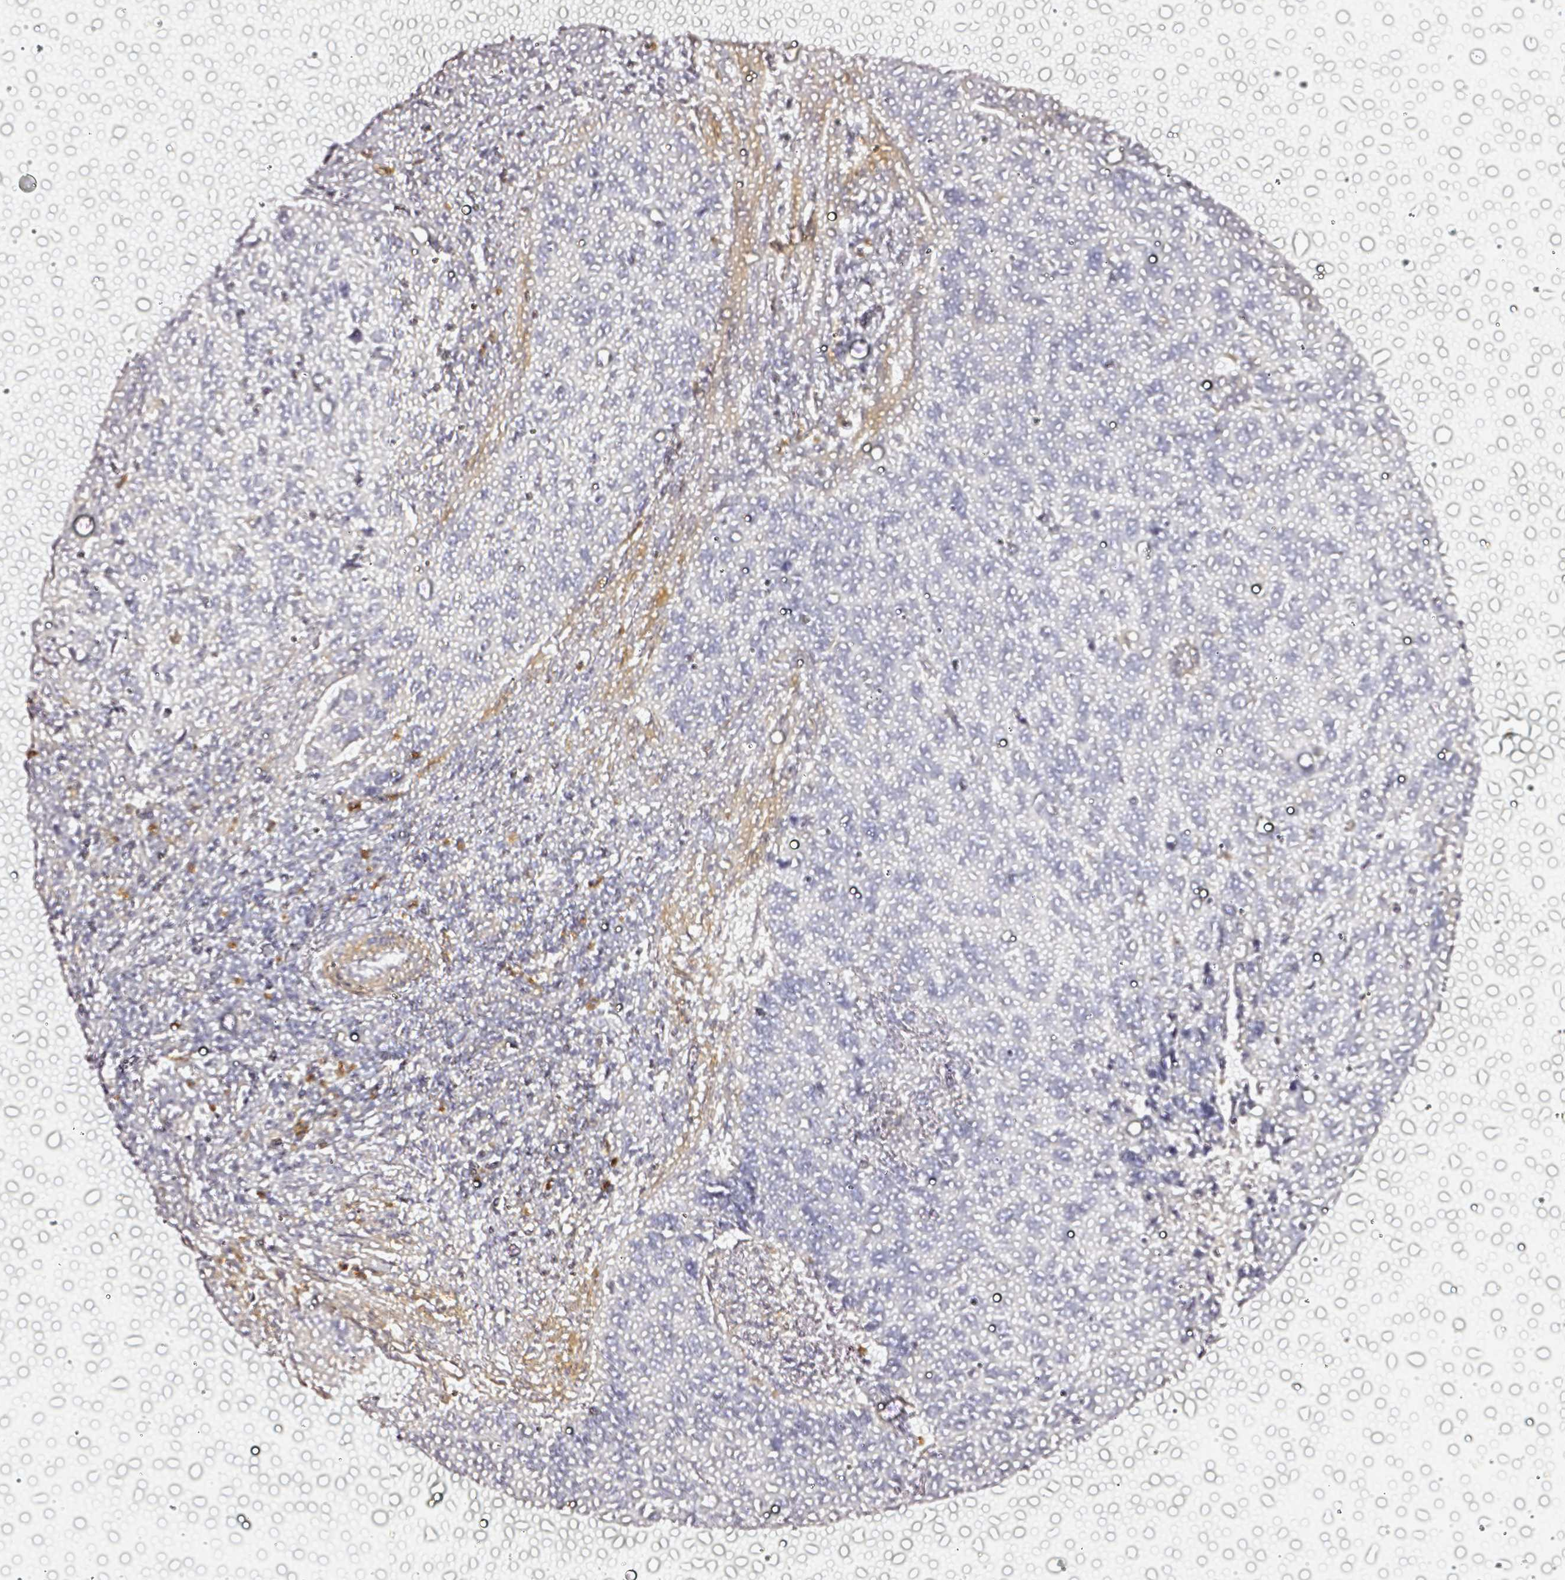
{"staining": {"intensity": "negative", "quantity": "none", "location": "none"}, "tissue": "cervical cancer", "cell_type": "Tumor cells", "image_type": "cancer", "snomed": [{"axis": "morphology", "description": "Squamous cell carcinoma, NOS"}, {"axis": "topography", "description": "Cervix"}], "caption": "Human cervical squamous cell carcinoma stained for a protein using immunohistochemistry shows no positivity in tumor cells.", "gene": "CYB561A3", "patient": {"sex": "female", "age": 70}}